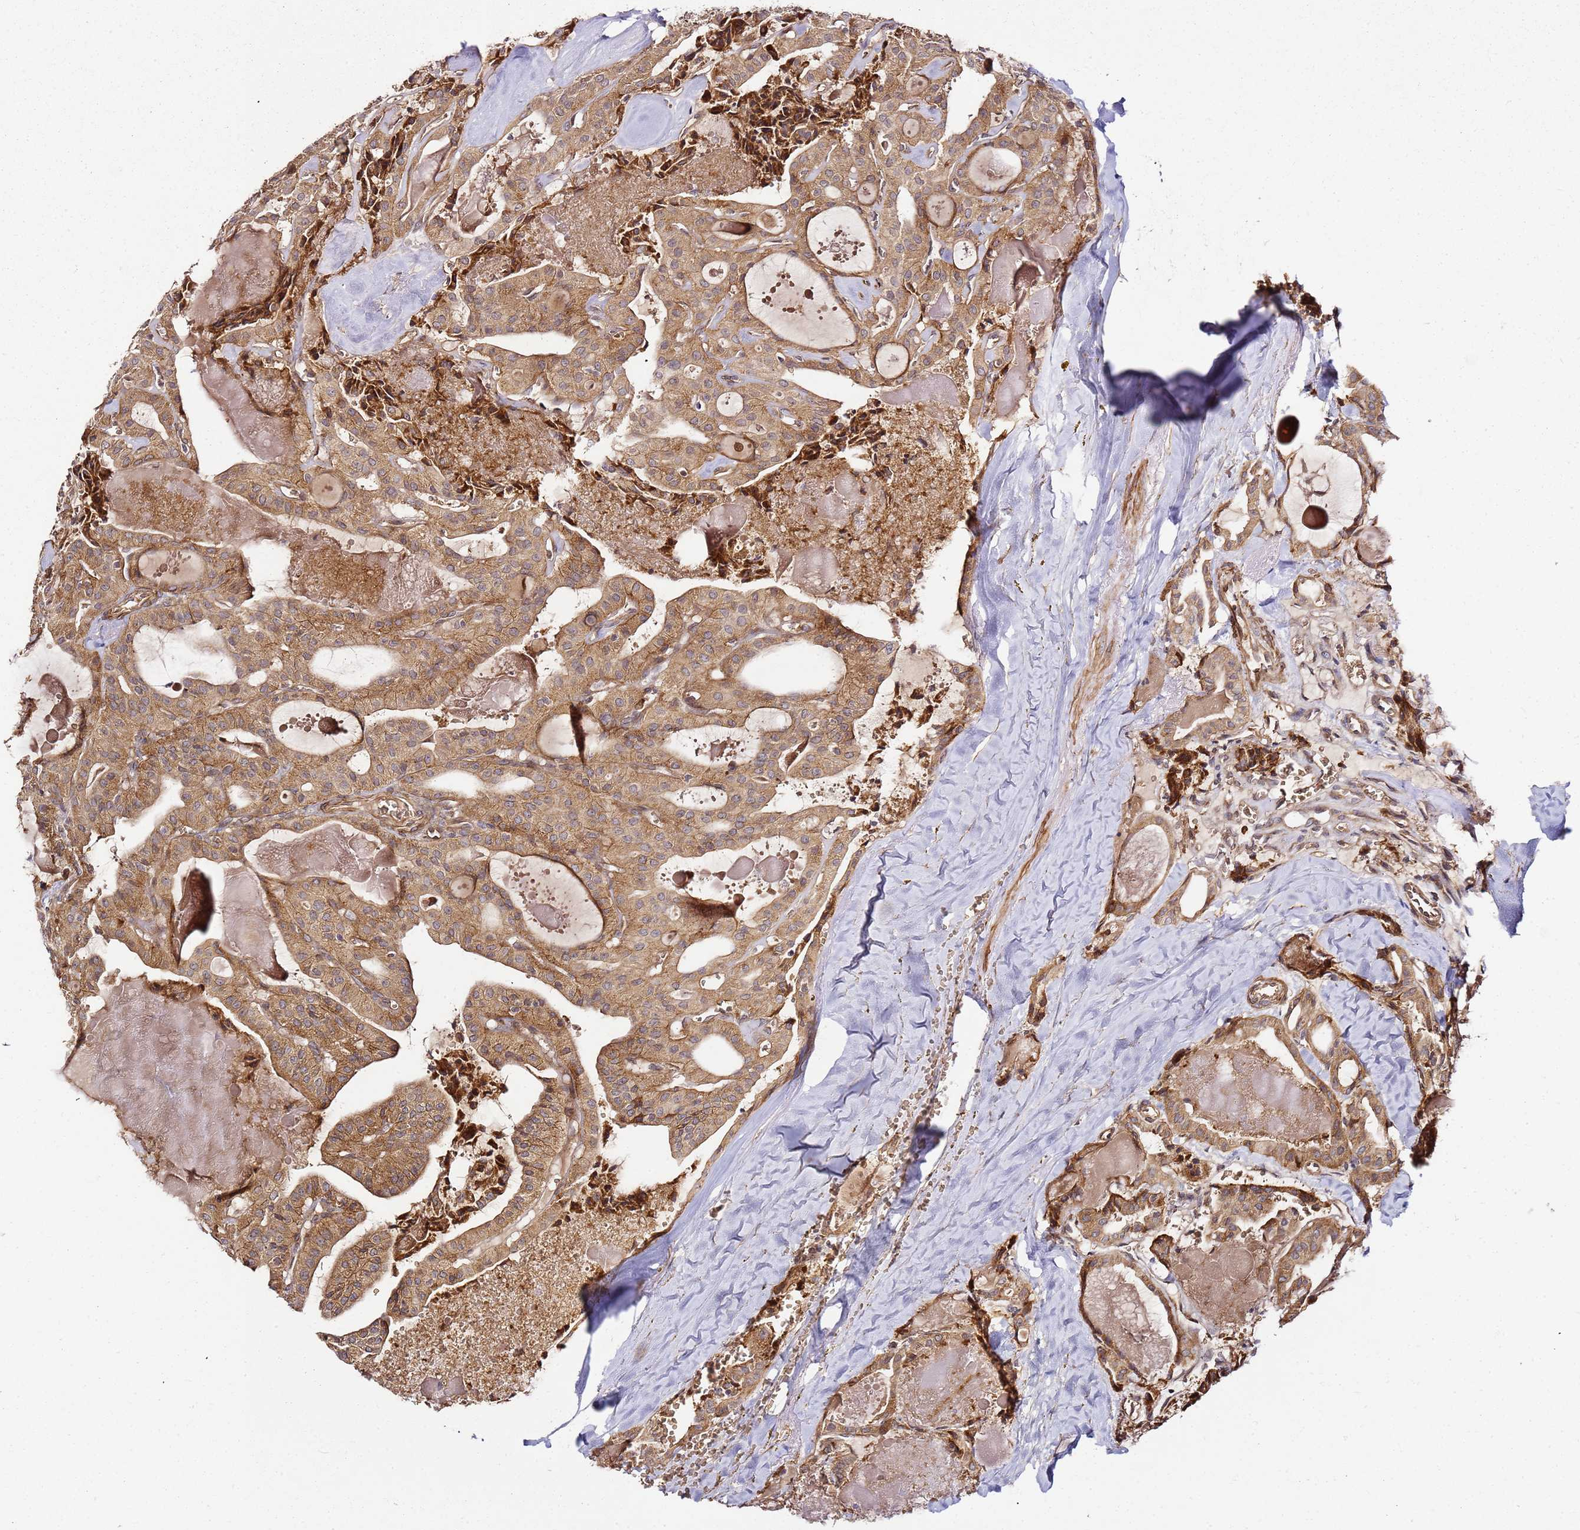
{"staining": {"intensity": "moderate", "quantity": ">75%", "location": "cytoplasmic/membranous"}, "tissue": "thyroid cancer", "cell_type": "Tumor cells", "image_type": "cancer", "snomed": [{"axis": "morphology", "description": "Papillary adenocarcinoma, NOS"}, {"axis": "topography", "description": "Thyroid gland"}], "caption": "Thyroid cancer tissue reveals moderate cytoplasmic/membranous positivity in approximately >75% of tumor cells", "gene": "TM2D2", "patient": {"sex": "male", "age": 52}}